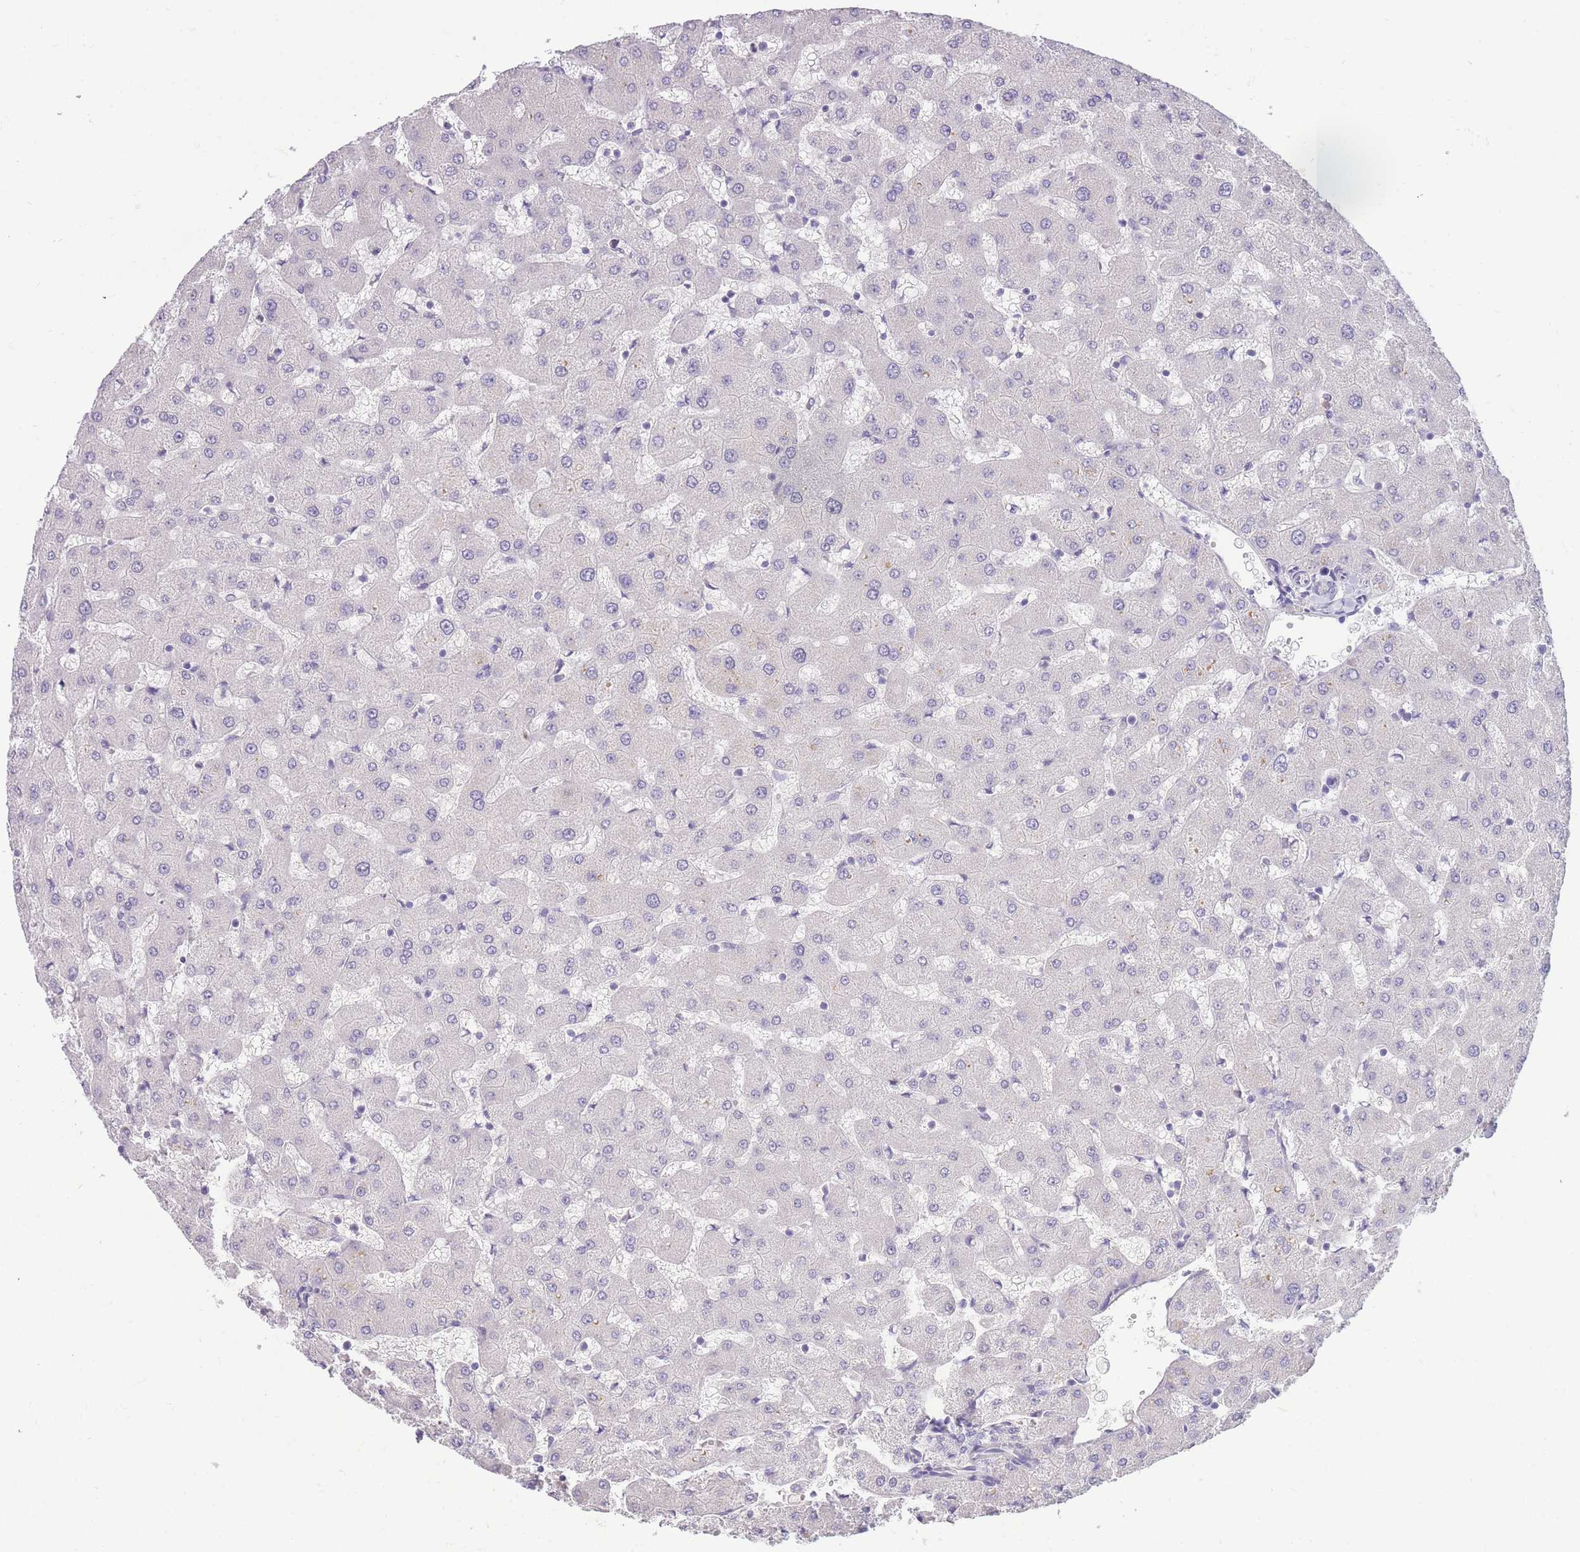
{"staining": {"intensity": "negative", "quantity": "none", "location": "none"}, "tissue": "liver", "cell_type": "Cholangiocytes", "image_type": "normal", "snomed": [{"axis": "morphology", "description": "Normal tissue, NOS"}, {"axis": "topography", "description": "Liver"}], "caption": "High power microscopy micrograph of an immunohistochemistry image of normal liver, revealing no significant positivity in cholangiocytes. Brightfield microscopy of immunohistochemistry stained with DAB (brown) and hematoxylin (blue), captured at high magnification.", "gene": "TPSD1", "patient": {"sex": "female", "age": 63}}